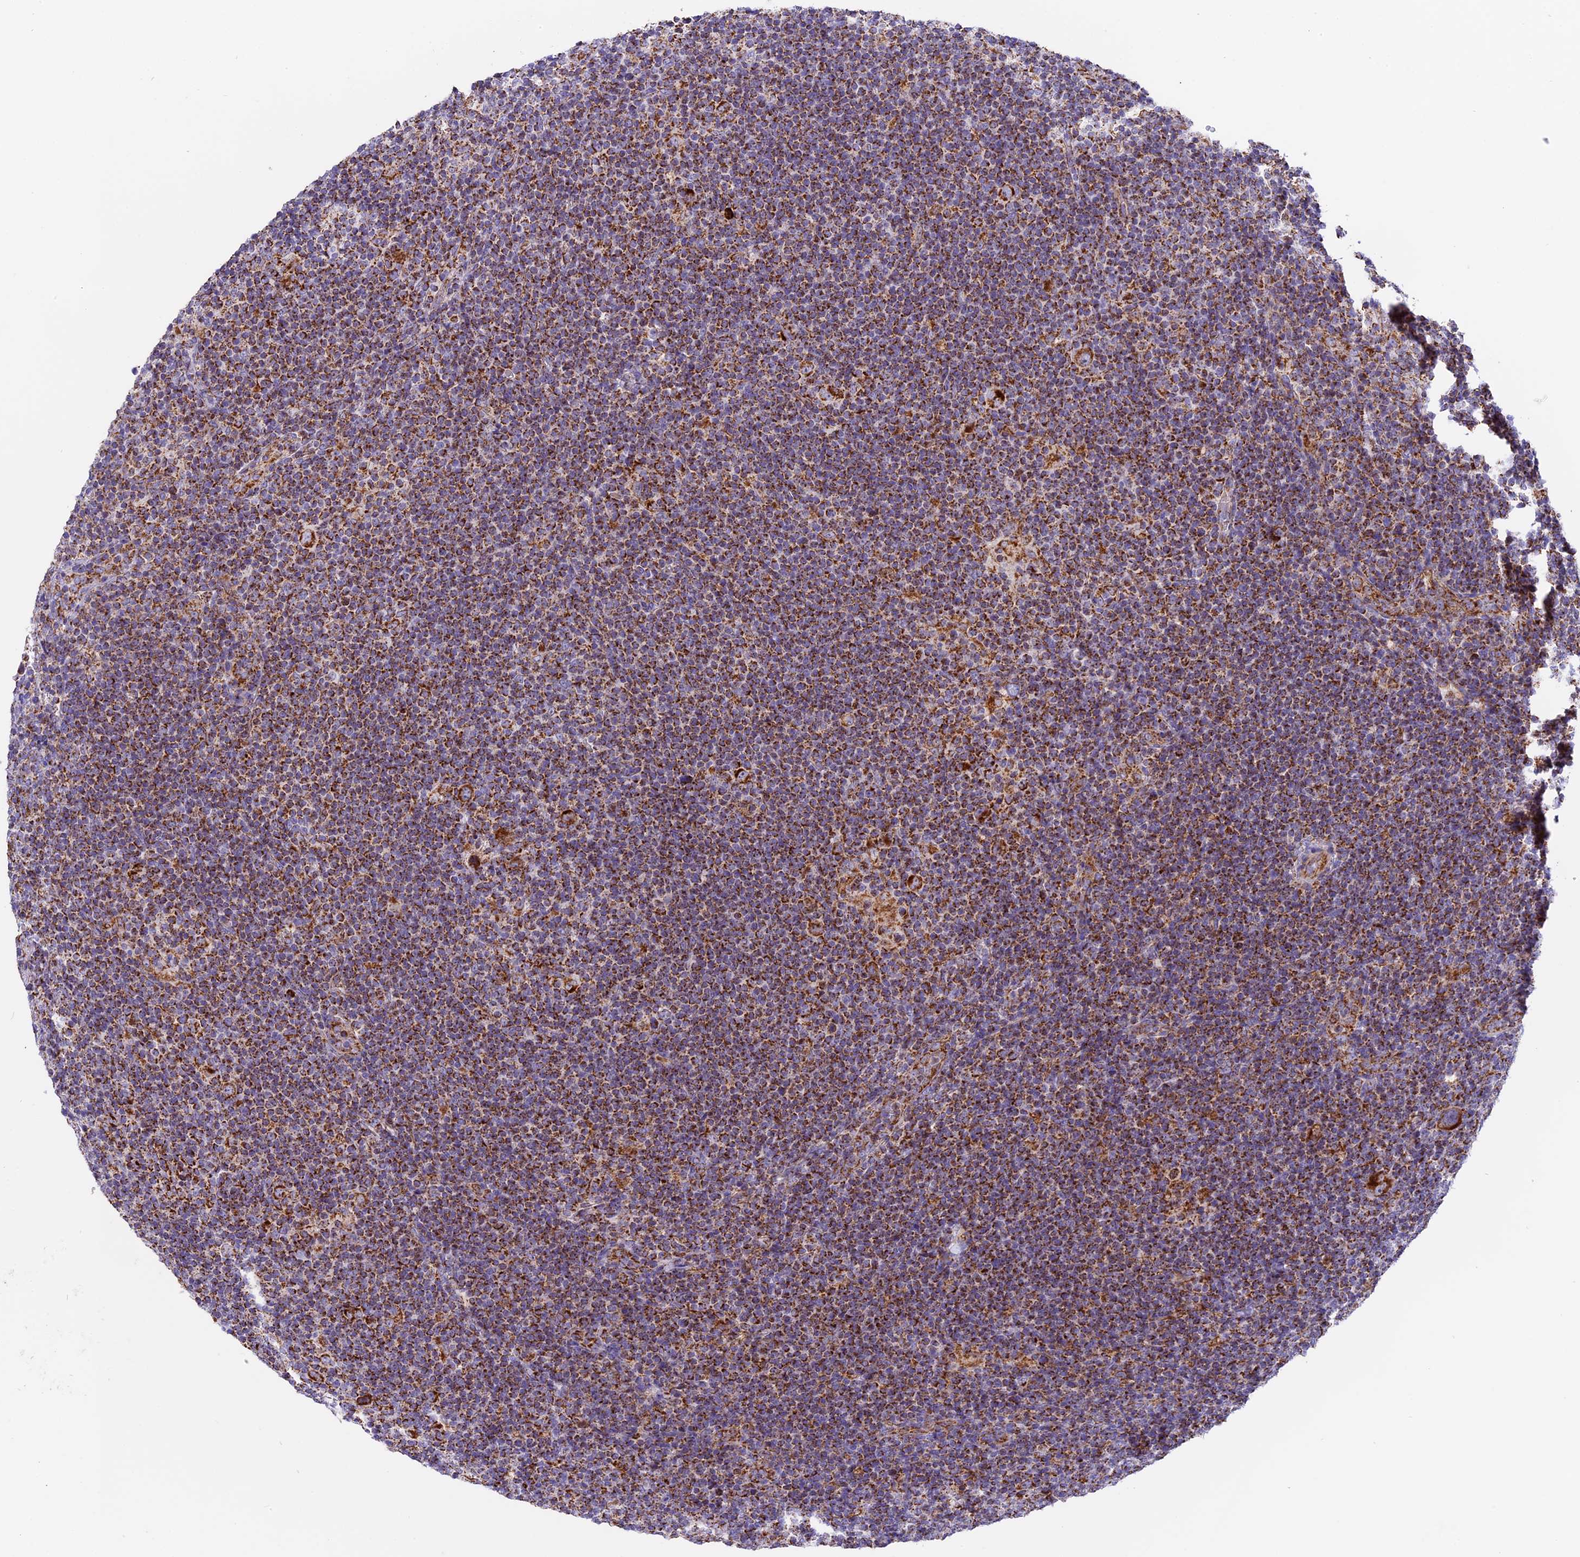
{"staining": {"intensity": "strong", "quantity": ">75%", "location": "cytoplasmic/membranous"}, "tissue": "lymphoma", "cell_type": "Tumor cells", "image_type": "cancer", "snomed": [{"axis": "morphology", "description": "Hodgkin's disease, NOS"}, {"axis": "topography", "description": "Lymph node"}], "caption": "Strong cytoplasmic/membranous protein positivity is present in about >75% of tumor cells in lymphoma. The staining was performed using DAB, with brown indicating positive protein expression. Nuclei are stained blue with hematoxylin.", "gene": "MRPS34", "patient": {"sex": "female", "age": 57}}